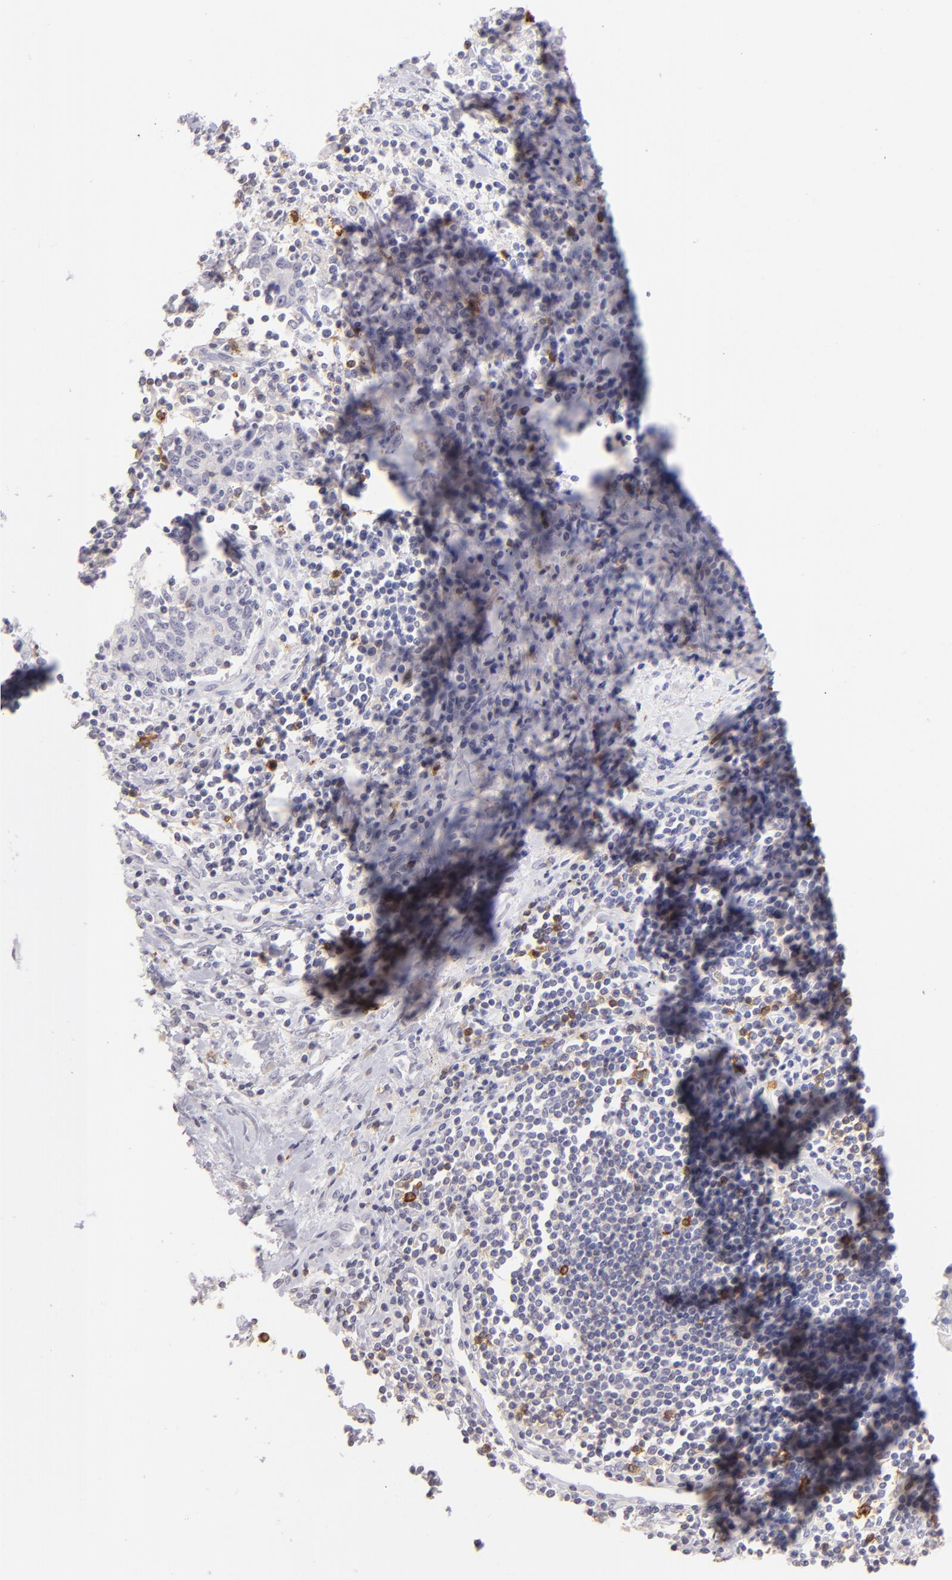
{"staining": {"intensity": "negative", "quantity": "none", "location": "none"}, "tissue": "liver cancer", "cell_type": "Tumor cells", "image_type": "cancer", "snomed": [{"axis": "morphology", "description": "Cholangiocarcinoma"}, {"axis": "topography", "description": "Liver"}], "caption": "This image is of liver cholangiocarcinoma stained with immunohistochemistry (IHC) to label a protein in brown with the nuclei are counter-stained blue. There is no expression in tumor cells.", "gene": "IL2RA", "patient": {"sex": "male", "age": 57}}